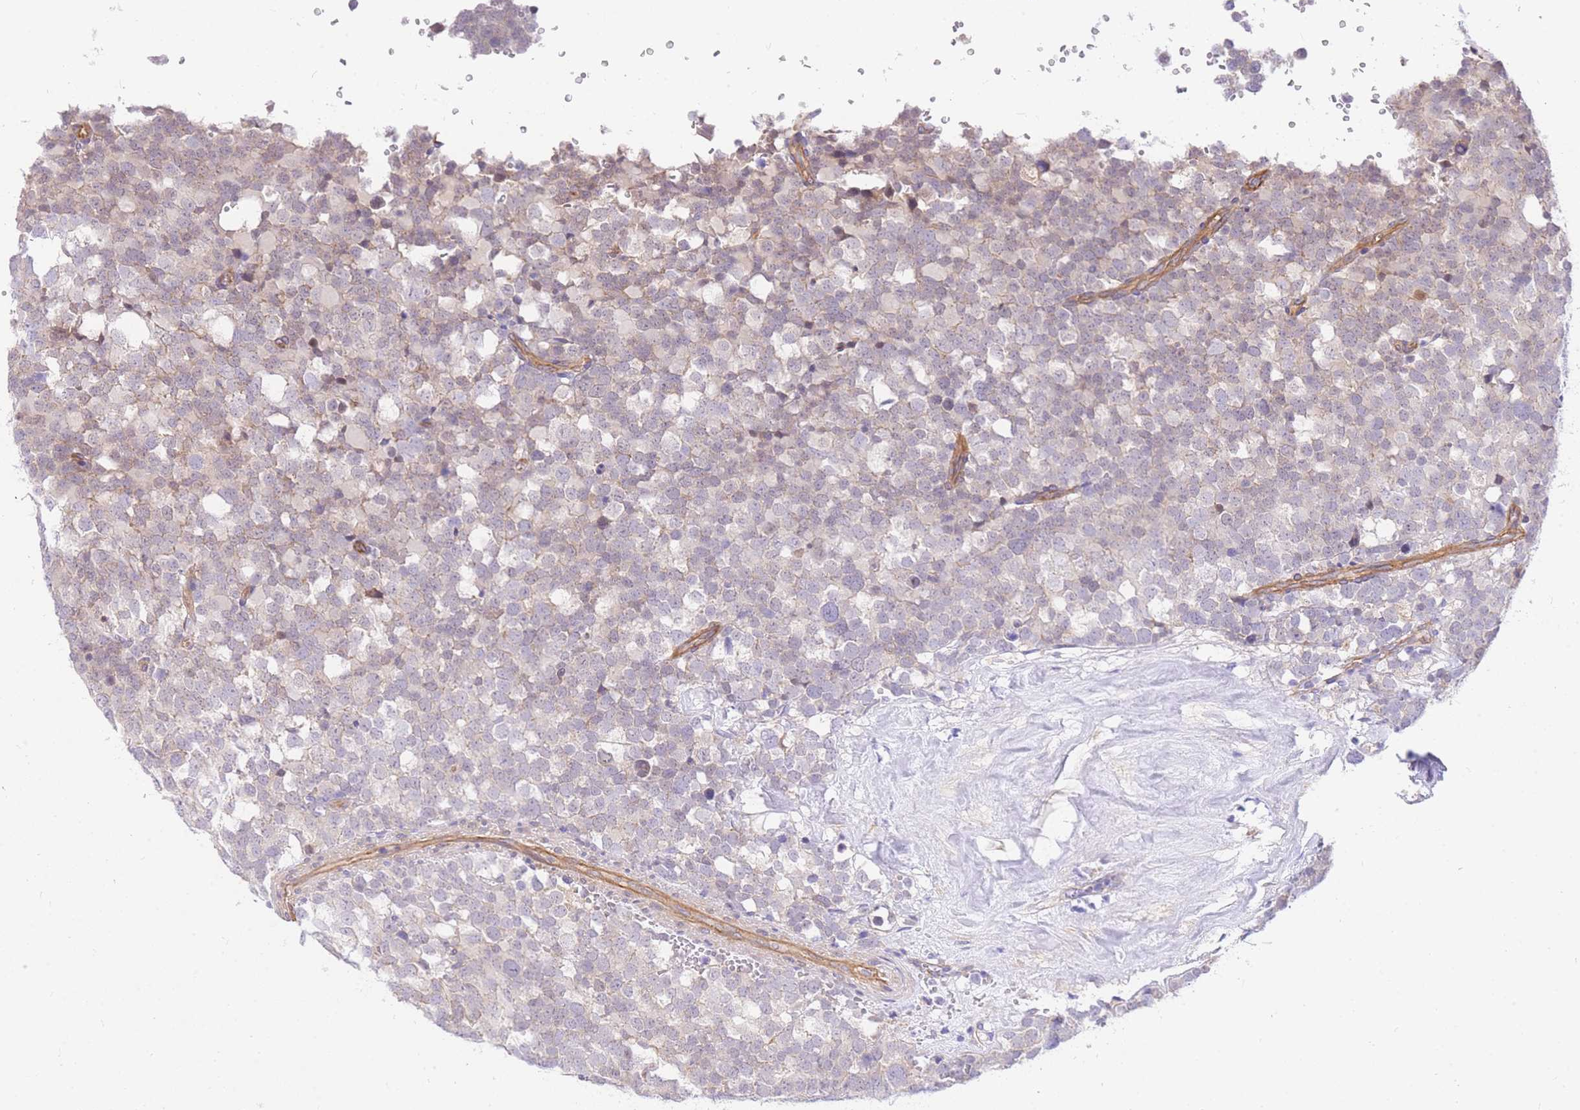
{"staining": {"intensity": "negative", "quantity": "none", "location": "none"}, "tissue": "testis cancer", "cell_type": "Tumor cells", "image_type": "cancer", "snomed": [{"axis": "morphology", "description": "Seminoma, NOS"}, {"axis": "topography", "description": "Testis"}], "caption": "Testis seminoma was stained to show a protein in brown. There is no significant positivity in tumor cells. (Stains: DAB immunohistochemistry (IHC) with hematoxylin counter stain, Microscopy: brightfield microscopy at high magnification).", "gene": "SRSF12", "patient": {"sex": "male", "age": 71}}